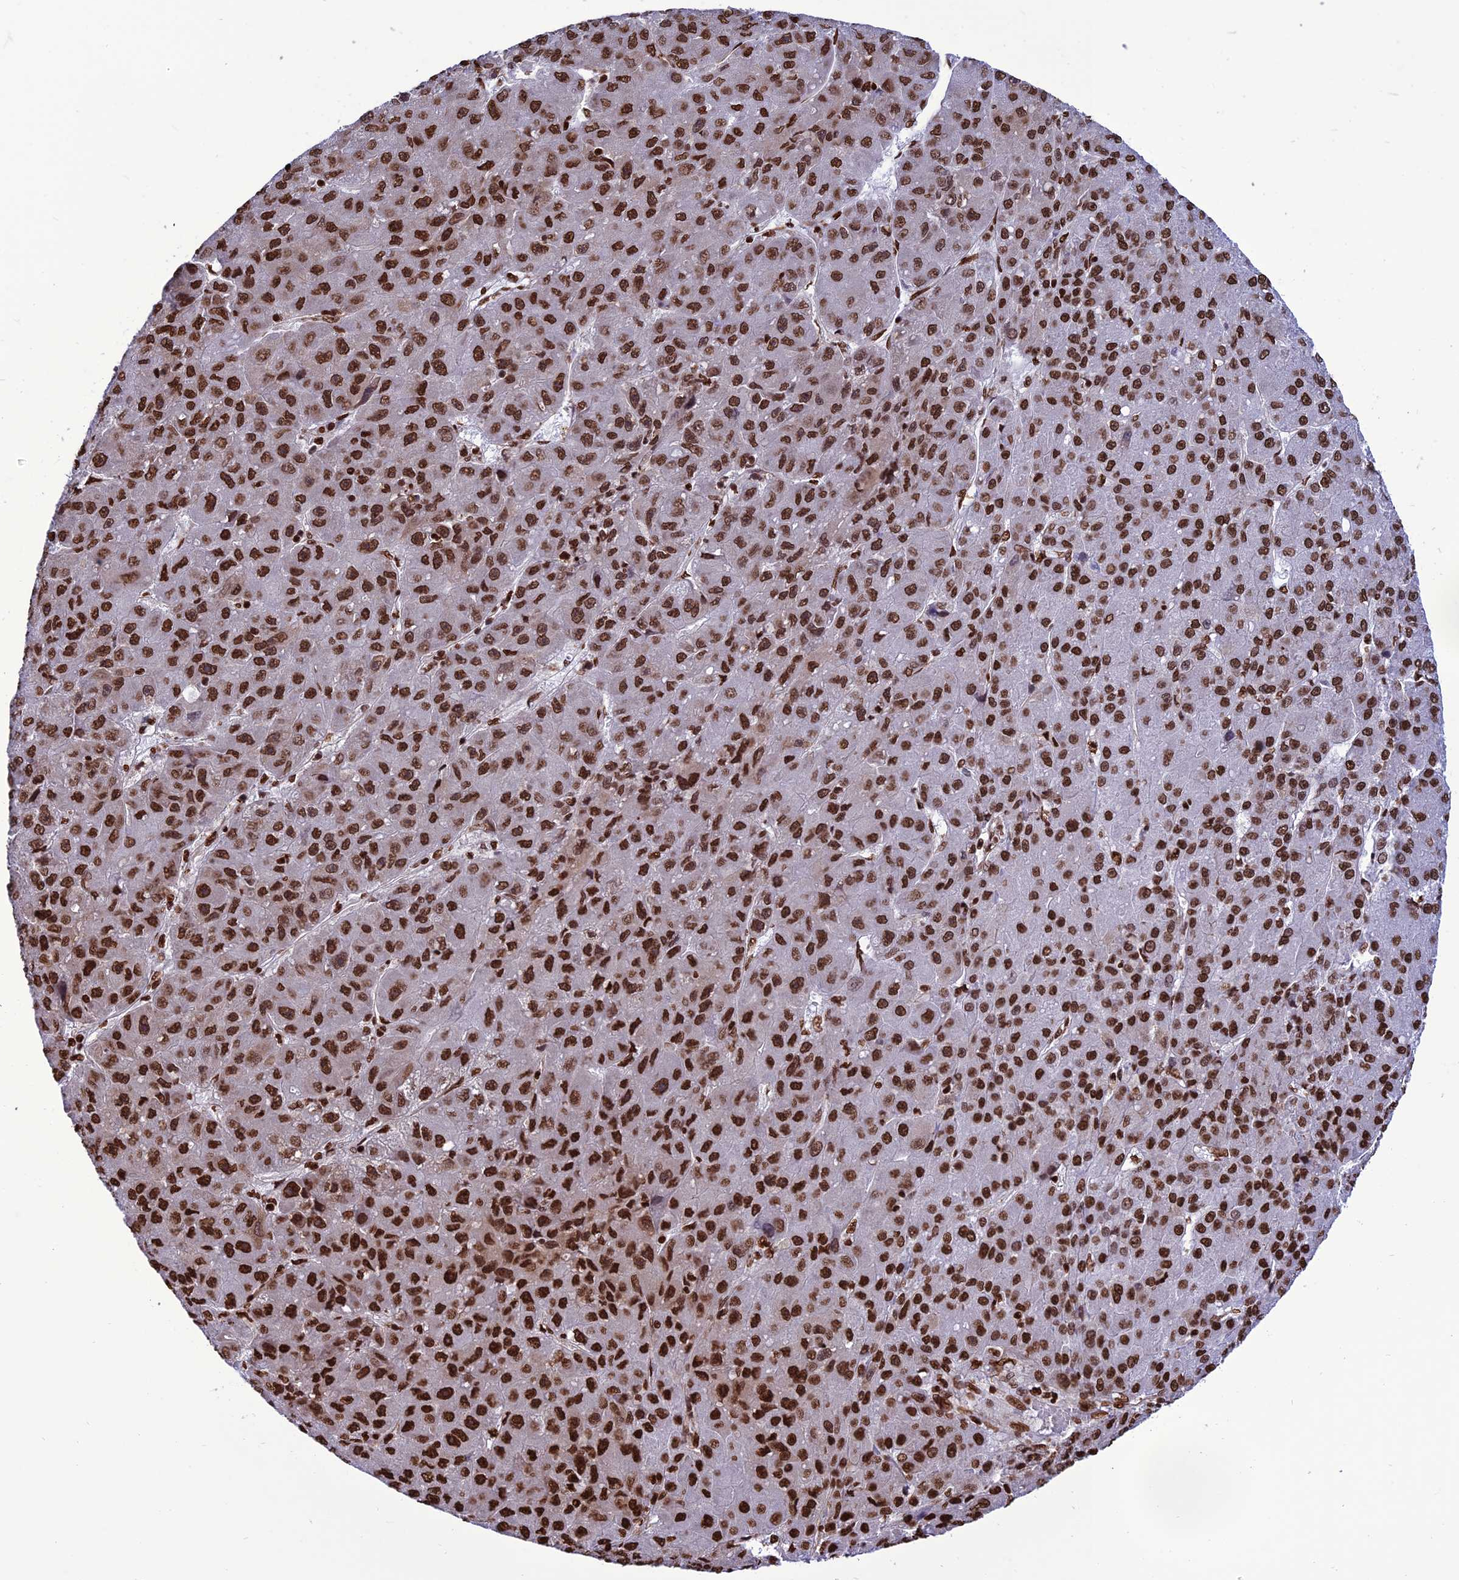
{"staining": {"intensity": "moderate", "quantity": ">75%", "location": "nuclear"}, "tissue": "liver cancer", "cell_type": "Tumor cells", "image_type": "cancer", "snomed": [{"axis": "morphology", "description": "Carcinoma, Hepatocellular, NOS"}, {"axis": "topography", "description": "Liver"}], "caption": "Immunohistochemical staining of liver hepatocellular carcinoma exhibits medium levels of moderate nuclear protein positivity in about >75% of tumor cells.", "gene": "INO80E", "patient": {"sex": "male", "age": 67}}